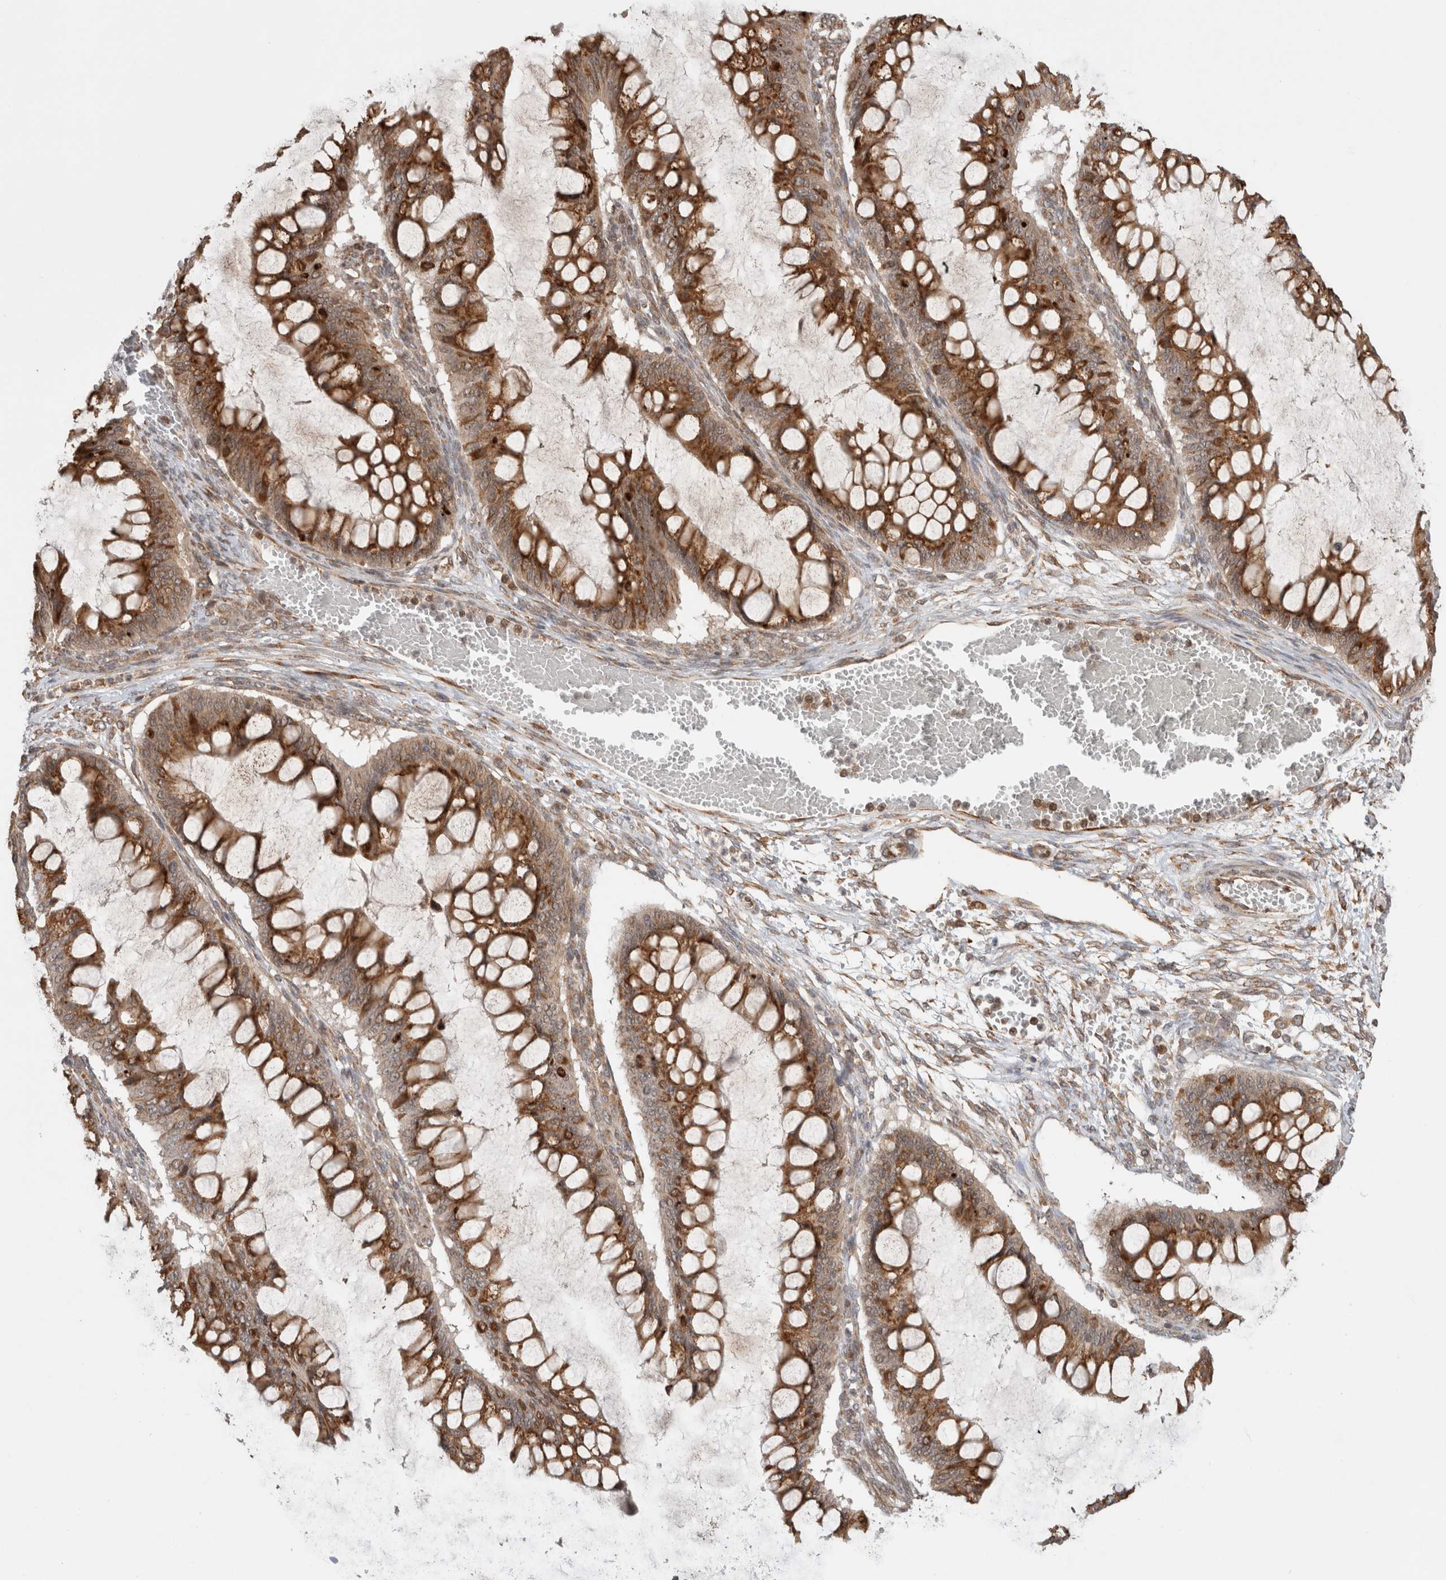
{"staining": {"intensity": "strong", "quantity": "25%-75%", "location": "cytoplasmic/membranous"}, "tissue": "ovarian cancer", "cell_type": "Tumor cells", "image_type": "cancer", "snomed": [{"axis": "morphology", "description": "Cystadenocarcinoma, mucinous, NOS"}, {"axis": "topography", "description": "Ovary"}], "caption": "Immunohistochemistry (IHC) of human mucinous cystadenocarcinoma (ovarian) shows high levels of strong cytoplasmic/membranous staining in approximately 25%-75% of tumor cells. Immunohistochemistry (IHC) stains the protein of interest in brown and the nuclei are stained blue.", "gene": "MS4A7", "patient": {"sex": "female", "age": 73}}